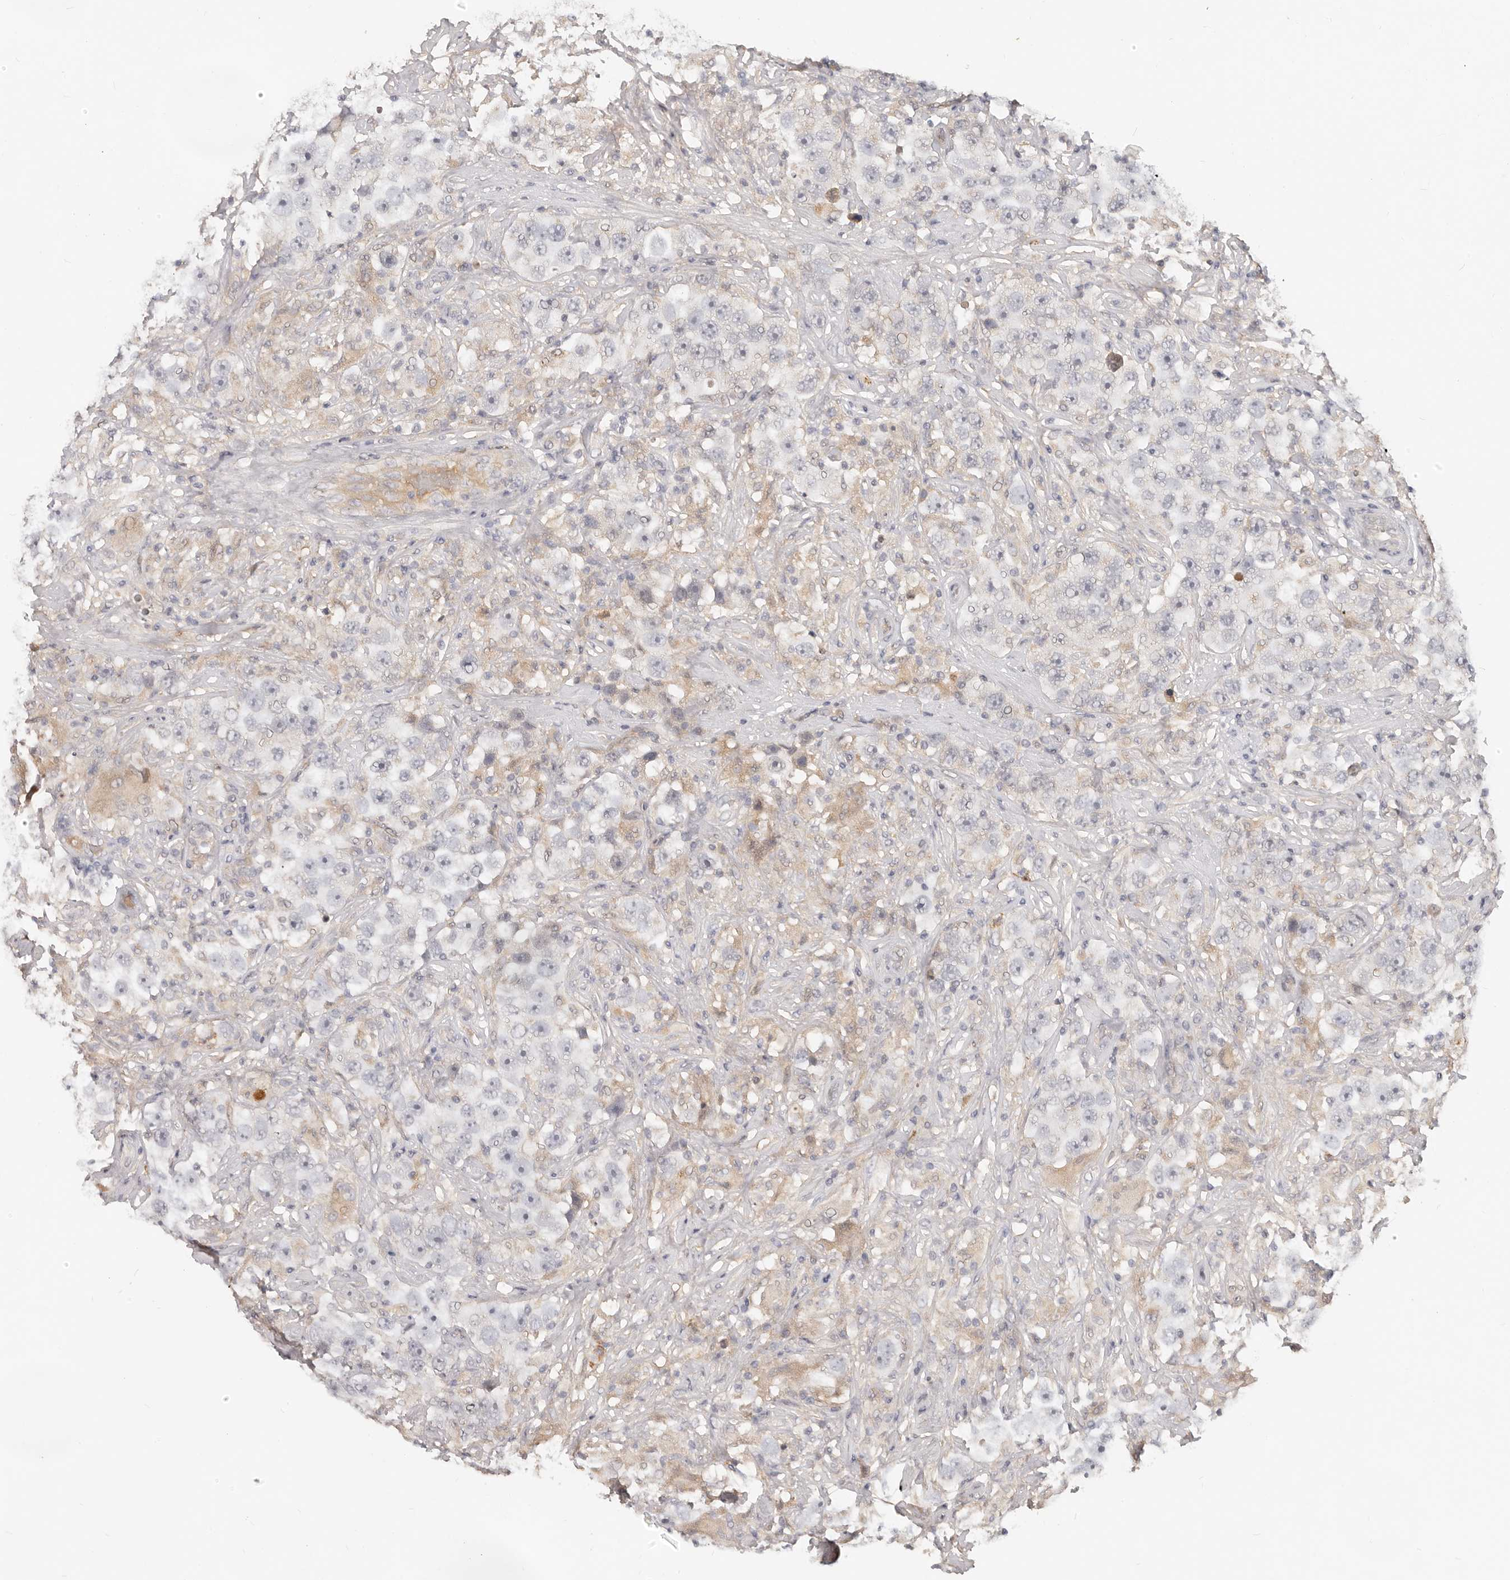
{"staining": {"intensity": "negative", "quantity": "none", "location": "none"}, "tissue": "testis cancer", "cell_type": "Tumor cells", "image_type": "cancer", "snomed": [{"axis": "morphology", "description": "Seminoma, NOS"}, {"axis": "topography", "description": "Testis"}], "caption": "This is a photomicrograph of immunohistochemistry (IHC) staining of seminoma (testis), which shows no positivity in tumor cells. (DAB (3,3'-diaminobenzidine) IHC visualized using brightfield microscopy, high magnification).", "gene": "USP49", "patient": {"sex": "male", "age": 49}}